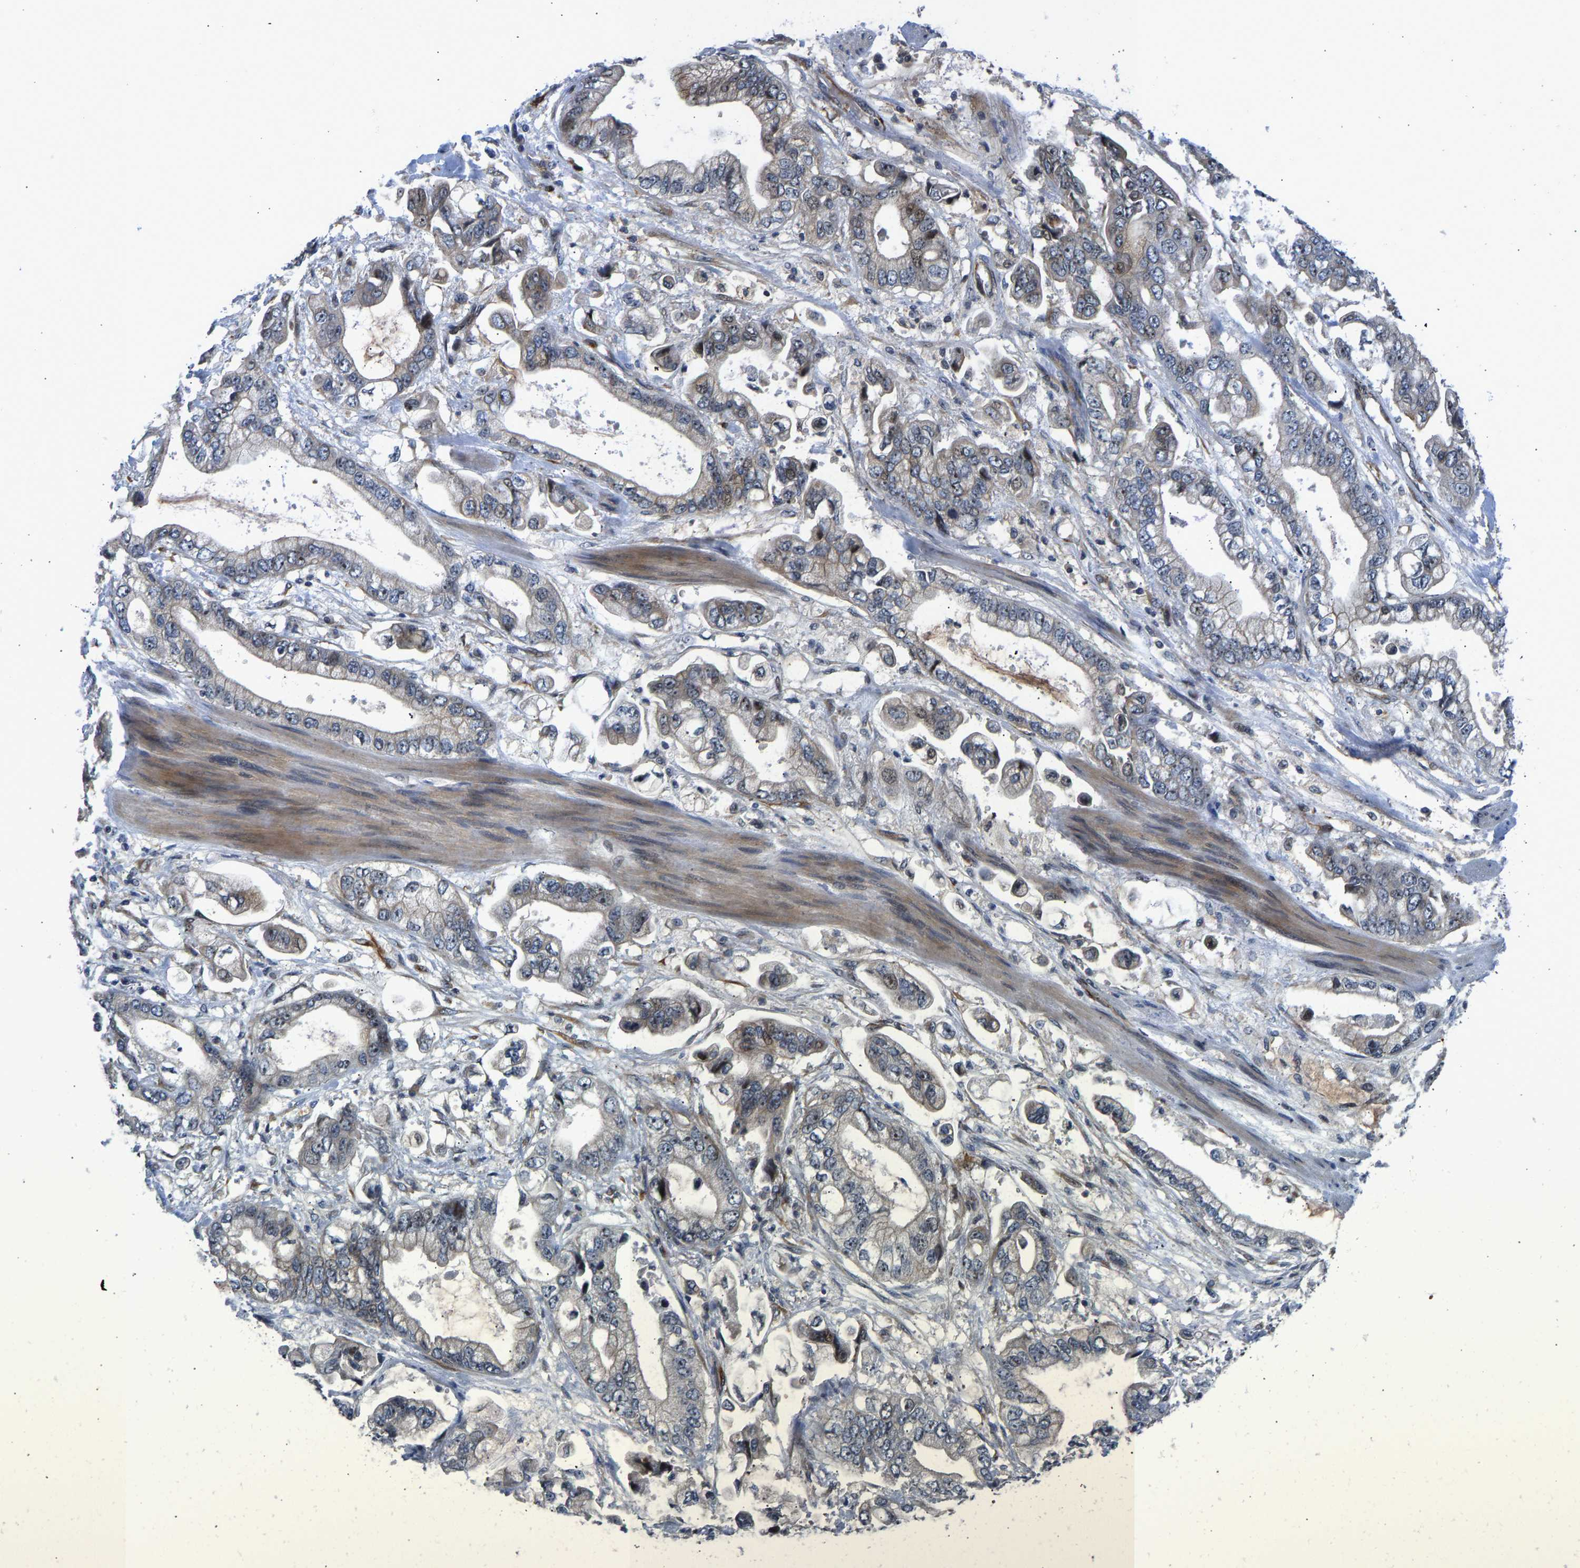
{"staining": {"intensity": "moderate", "quantity": "<25%", "location": "cytoplasmic/membranous,nuclear"}, "tissue": "stomach cancer", "cell_type": "Tumor cells", "image_type": "cancer", "snomed": [{"axis": "morphology", "description": "Normal tissue, NOS"}, {"axis": "morphology", "description": "Adenocarcinoma, NOS"}, {"axis": "topography", "description": "Stomach"}], "caption": "A micrograph showing moderate cytoplasmic/membranous and nuclear staining in about <25% of tumor cells in stomach cancer (adenocarcinoma), as visualized by brown immunohistochemical staining.", "gene": "RESF1", "patient": {"sex": "male", "age": 62}}